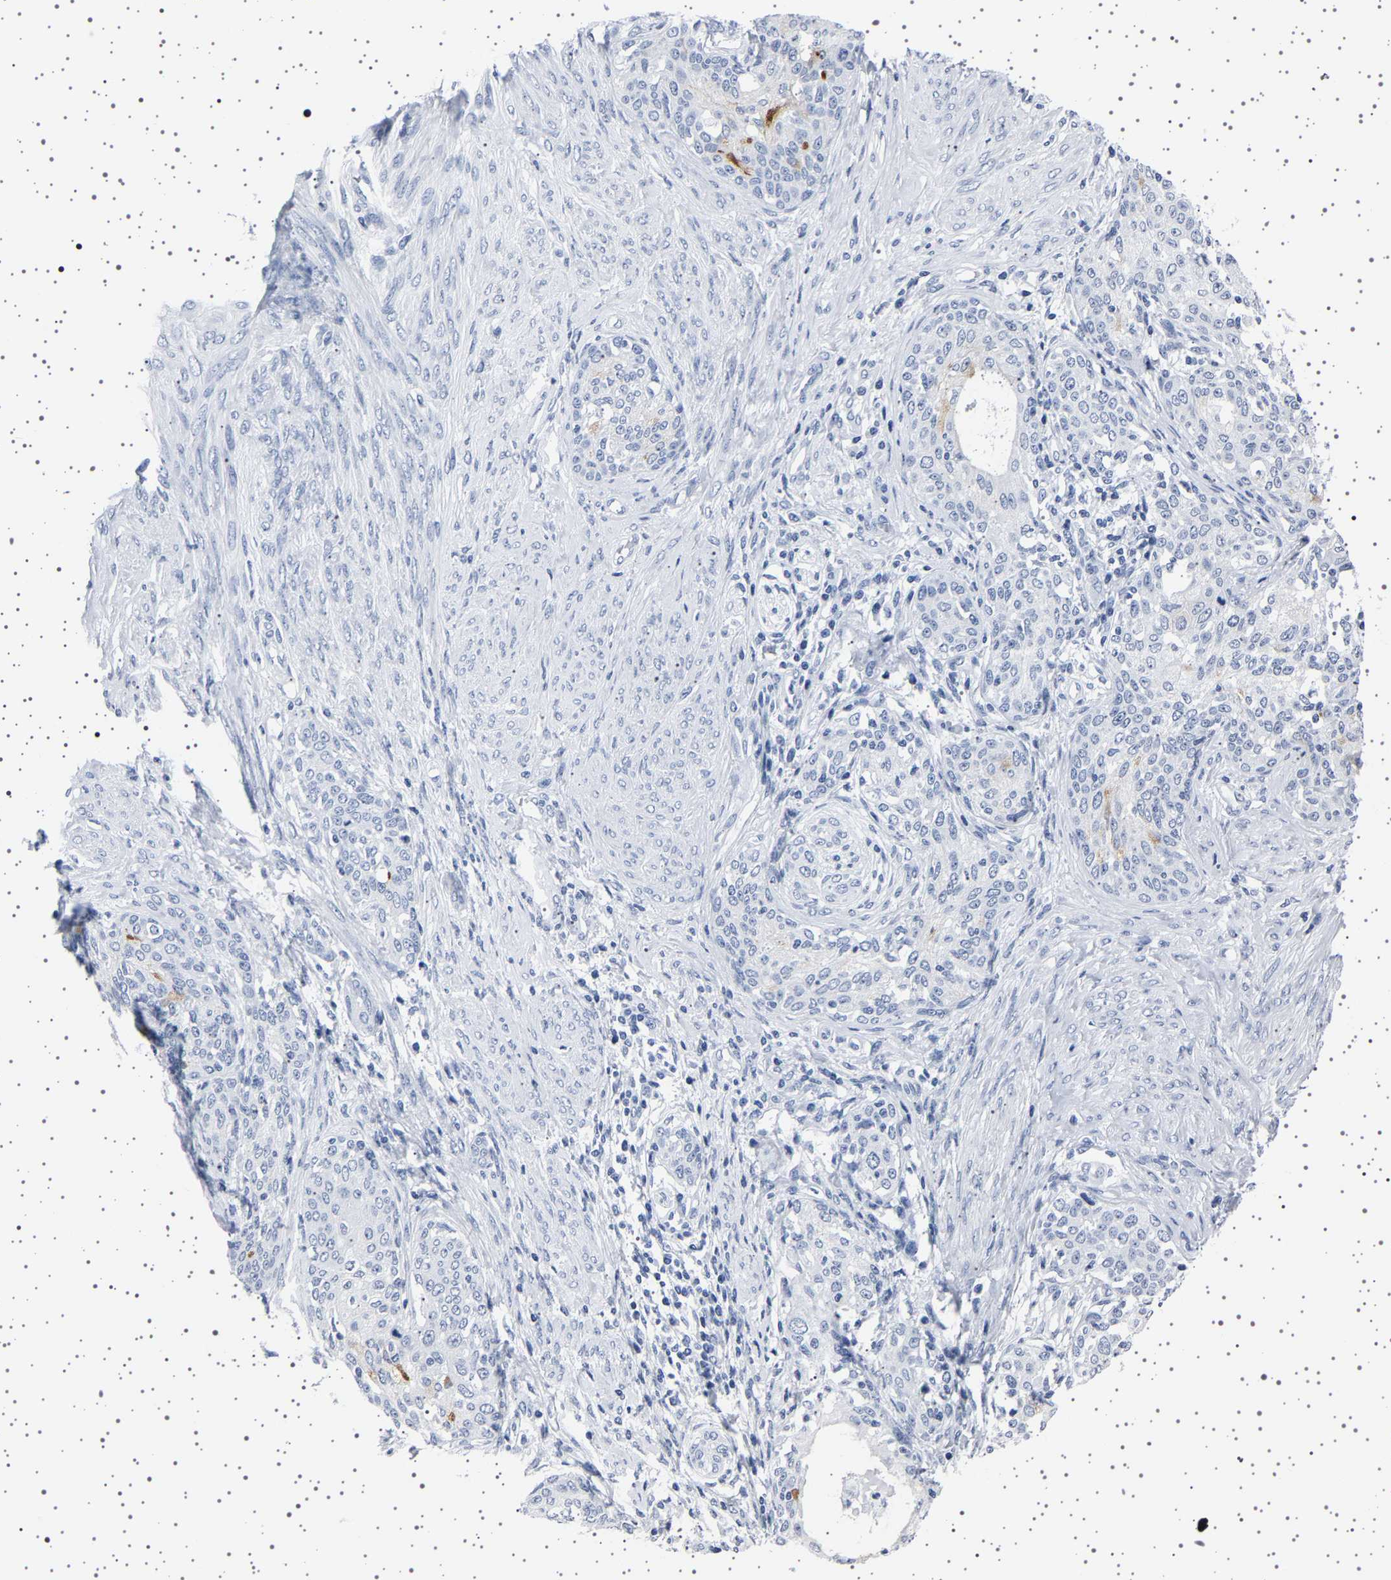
{"staining": {"intensity": "weak", "quantity": "<25%", "location": "cytoplasmic/membranous"}, "tissue": "cervical cancer", "cell_type": "Tumor cells", "image_type": "cancer", "snomed": [{"axis": "morphology", "description": "Squamous cell carcinoma, NOS"}, {"axis": "morphology", "description": "Adenocarcinoma, NOS"}, {"axis": "topography", "description": "Cervix"}], "caption": "Immunohistochemistry of cervical adenocarcinoma displays no staining in tumor cells. (DAB immunohistochemistry (IHC), high magnification).", "gene": "TFF3", "patient": {"sex": "female", "age": 52}}